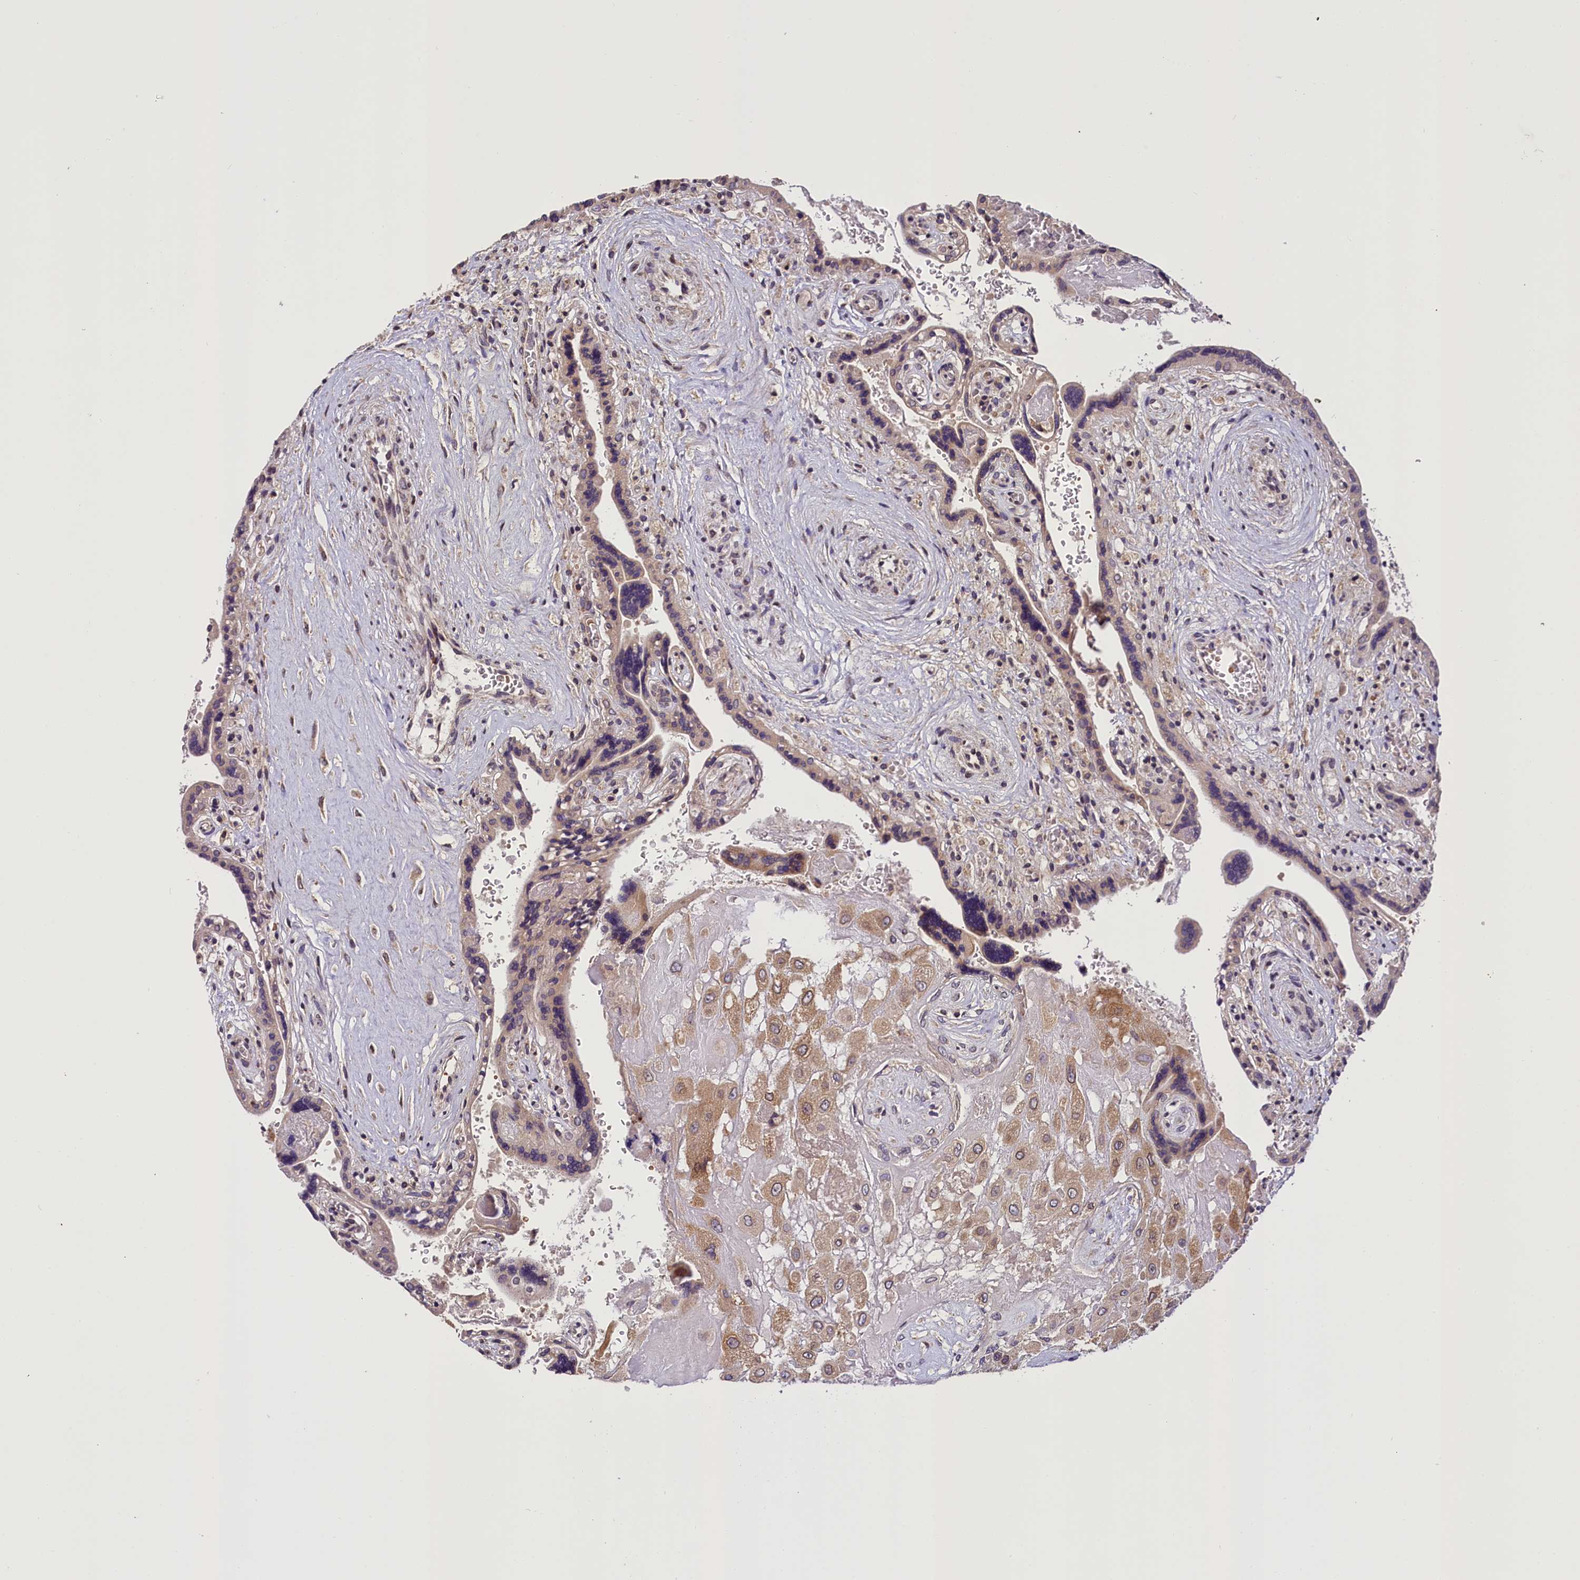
{"staining": {"intensity": "moderate", "quantity": ">75%", "location": "cytoplasmic/membranous"}, "tissue": "placenta", "cell_type": "Decidual cells", "image_type": "normal", "snomed": [{"axis": "morphology", "description": "Normal tissue, NOS"}, {"axis": "topography", "description": "Placenta"}], "caption": "Moderate cytoplasmic/membranous positivity is identified in about >75% of decidual cells in unremarkable placenta.", "gene": "SUPV3L1", "patient": {"sex": "female", "age": 37}}